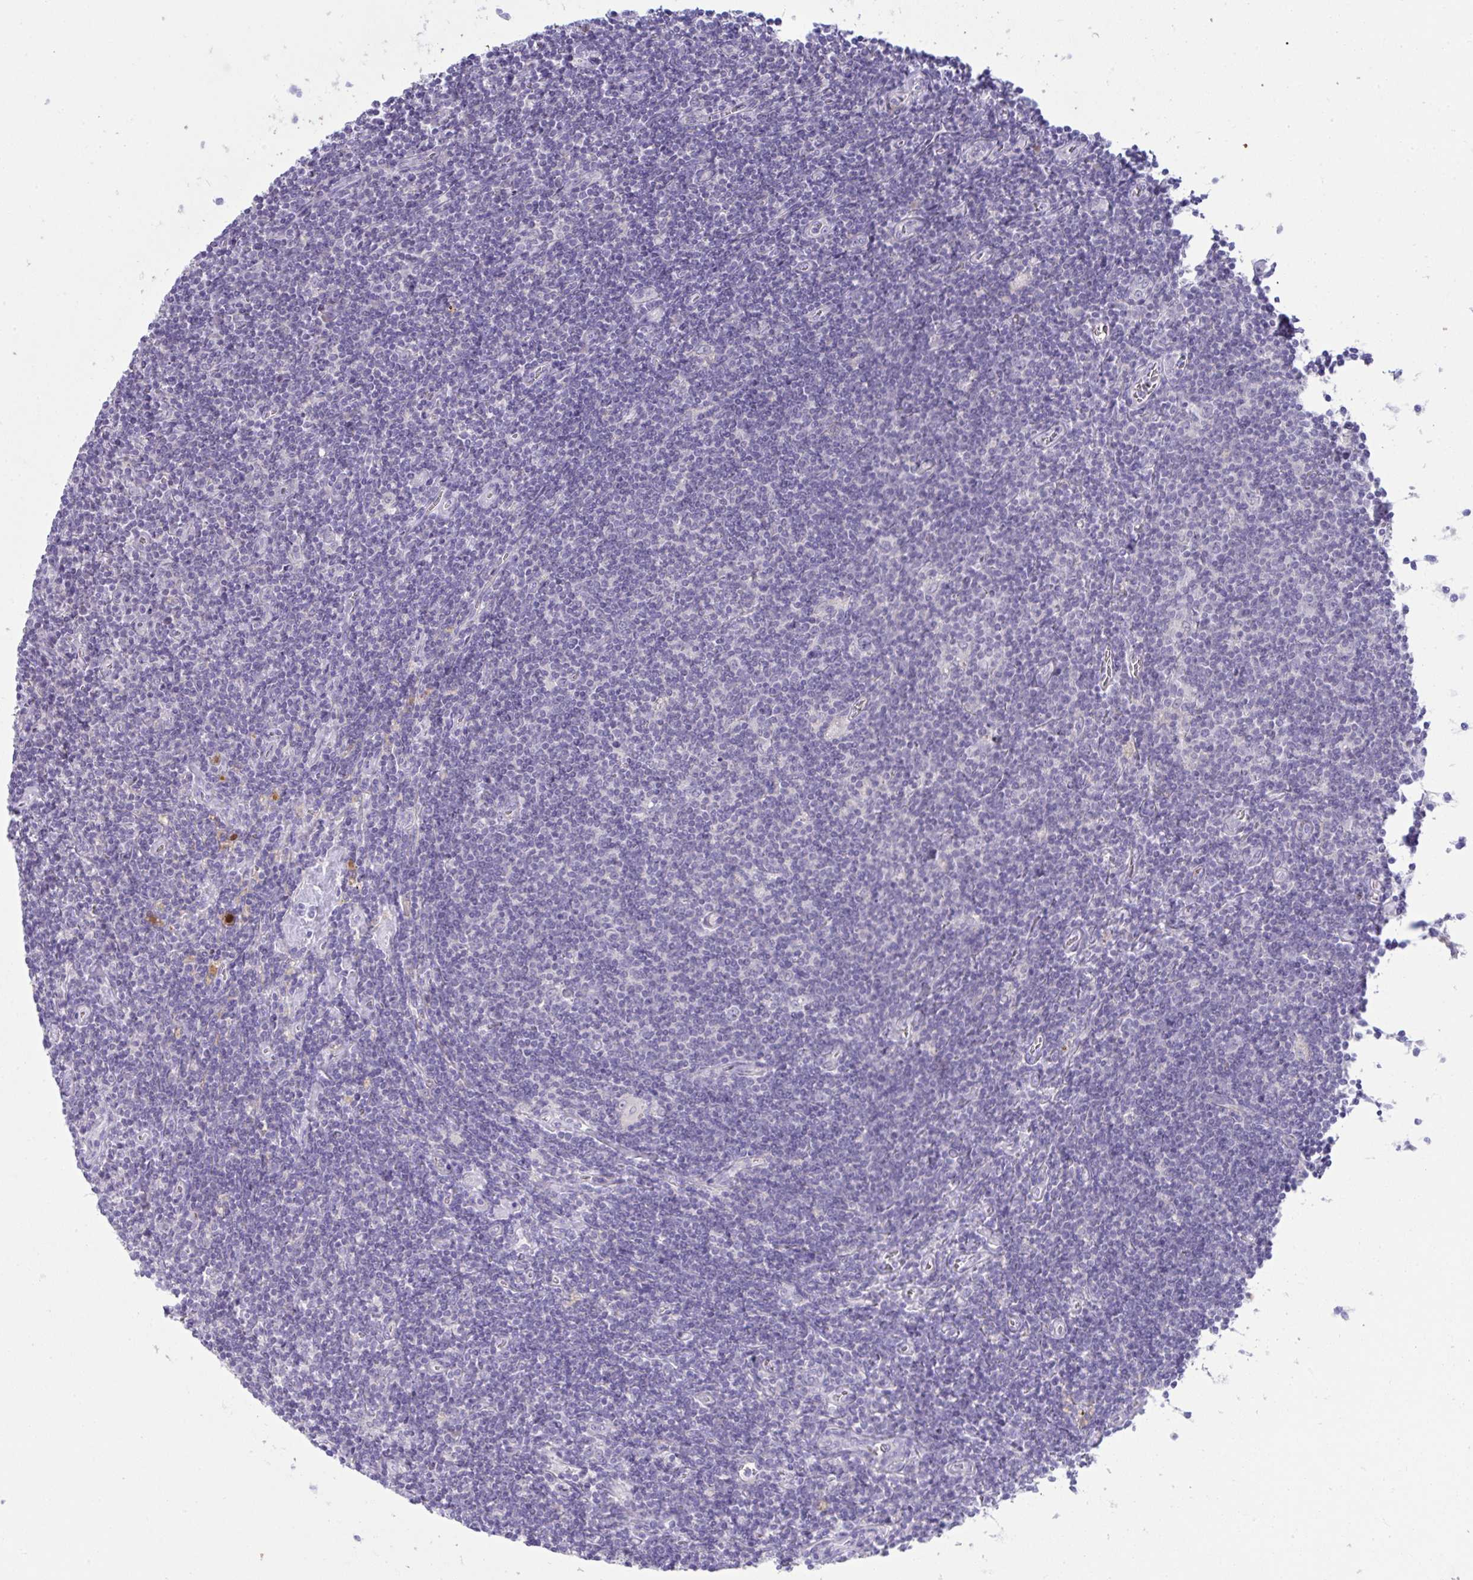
{"staining": {"intensity": "negative", "quantity": "none", "location": "none"}, "tissue": "lymphoma", "cell_type": "Tumor cells", "image_type": "cancer", "snomed": [{"axis": "morphology", "description": "Hodgkin's disease, NOS"}, {"axis": "topography", "description": "Lymph node"}], "caption": "This micrograph is of Hodgkin's disease stained with IHC to label a protein in brown with the nuclei are counter-stained blue. There is no staining in tumor cells. The staining is performed using DAB (3,3'-diaminobenzidine) brown chromogen with nuclei counter-stained in using hematoxylin.", "gene": "SPTB", "patient": {"sex": "male", "age": 40}}